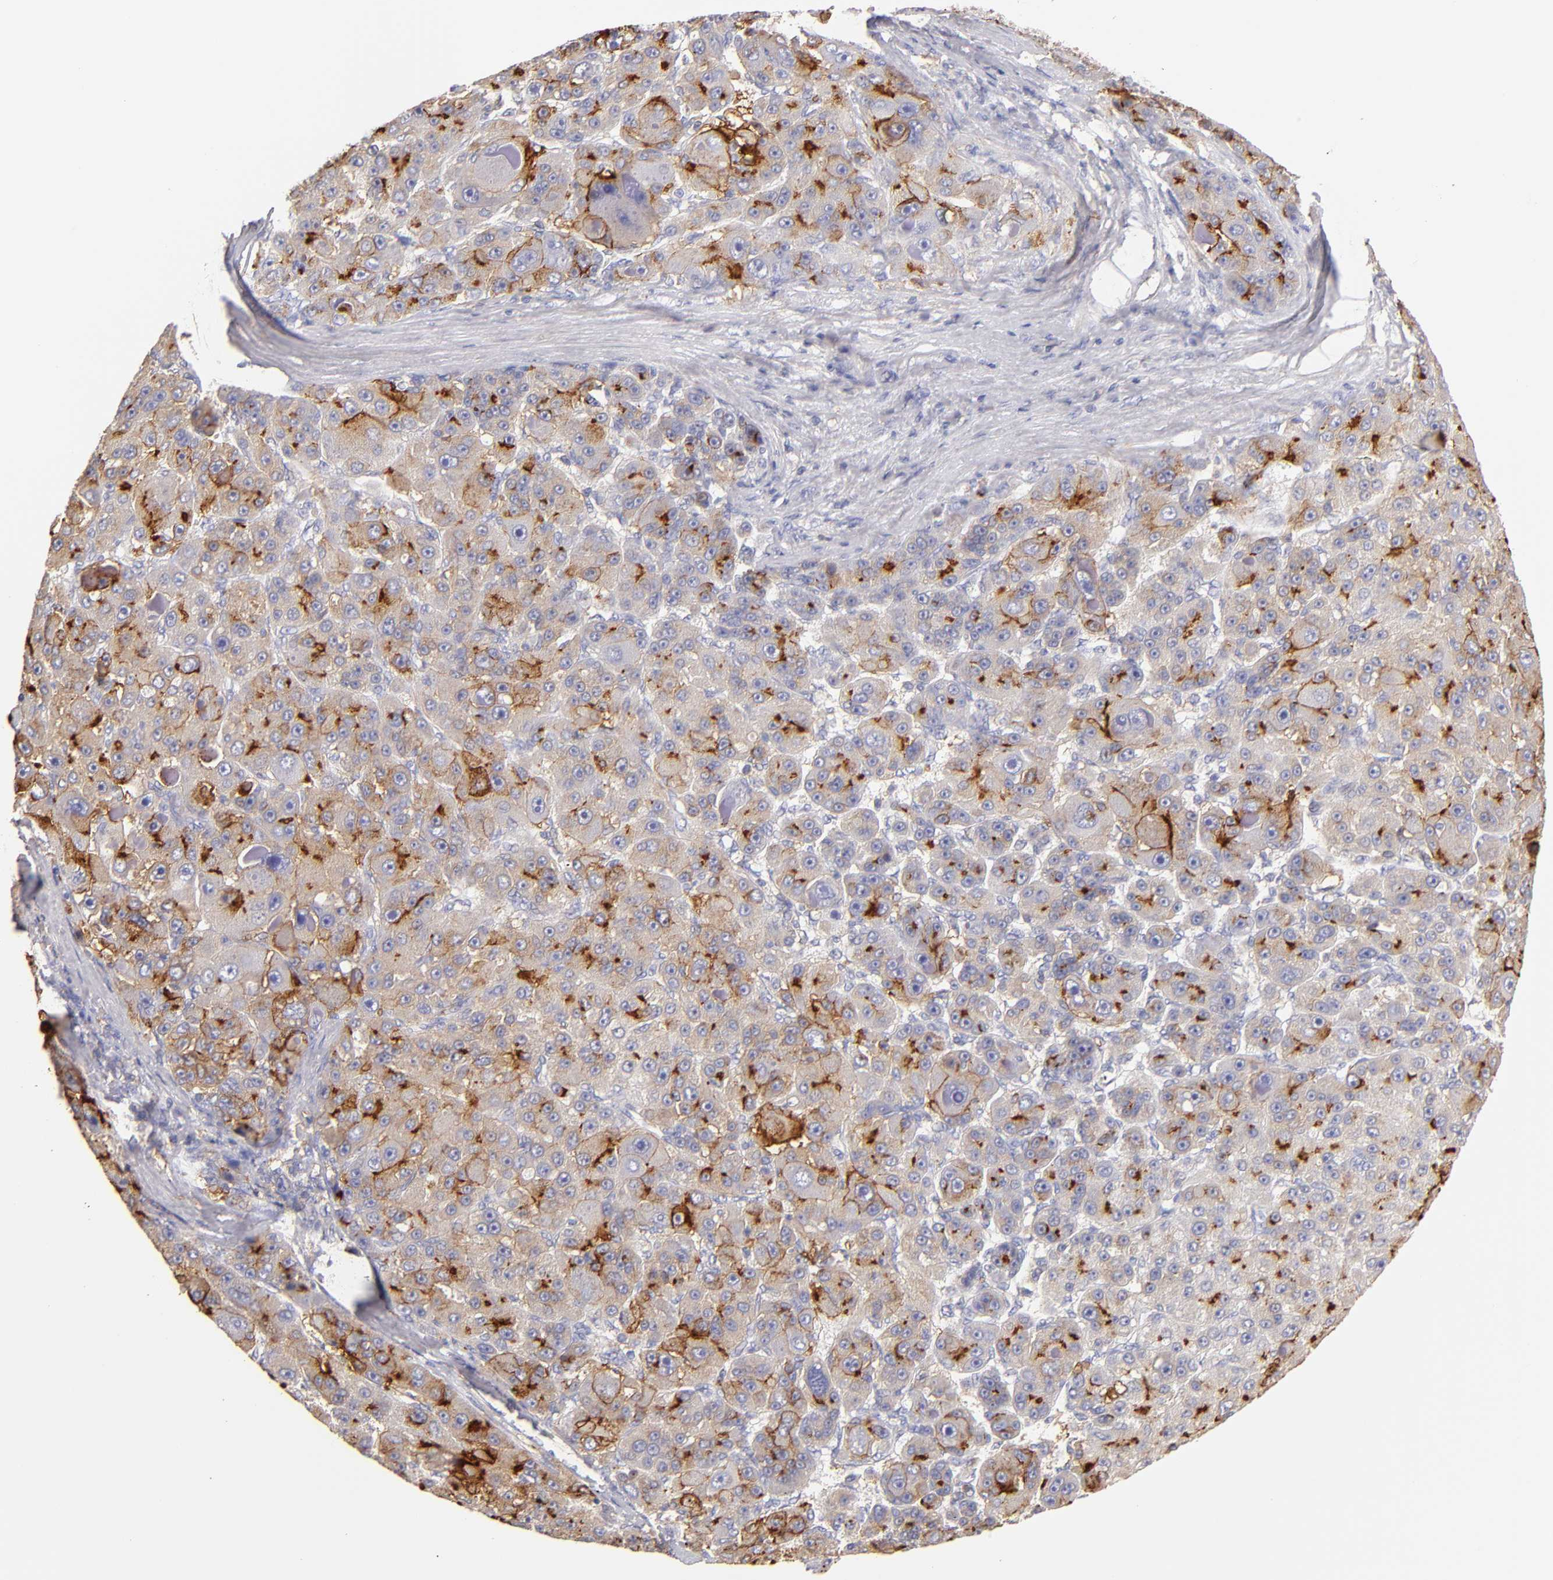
{"staining": {"intensity": "strong", "quantity": ">75%", "location": "cytoplasmic/membranous"}, "tissue": "liver cancer", "cell_type": "Tumor cells", "image_type": "cancer", "snomed": [{"axis": "morphology", "description": "Carcinoma, Hepatocellular, NOS"}, {"axis": "topography", "description": "Liver"}], "caption": "Liver hepatocellular carcinoma stained for a protein exhibits strong cytoplasmic/membranous positivity in tumor cells.", "gene": "ABCB1", "patient": {"sex": "male", "age": 76}}